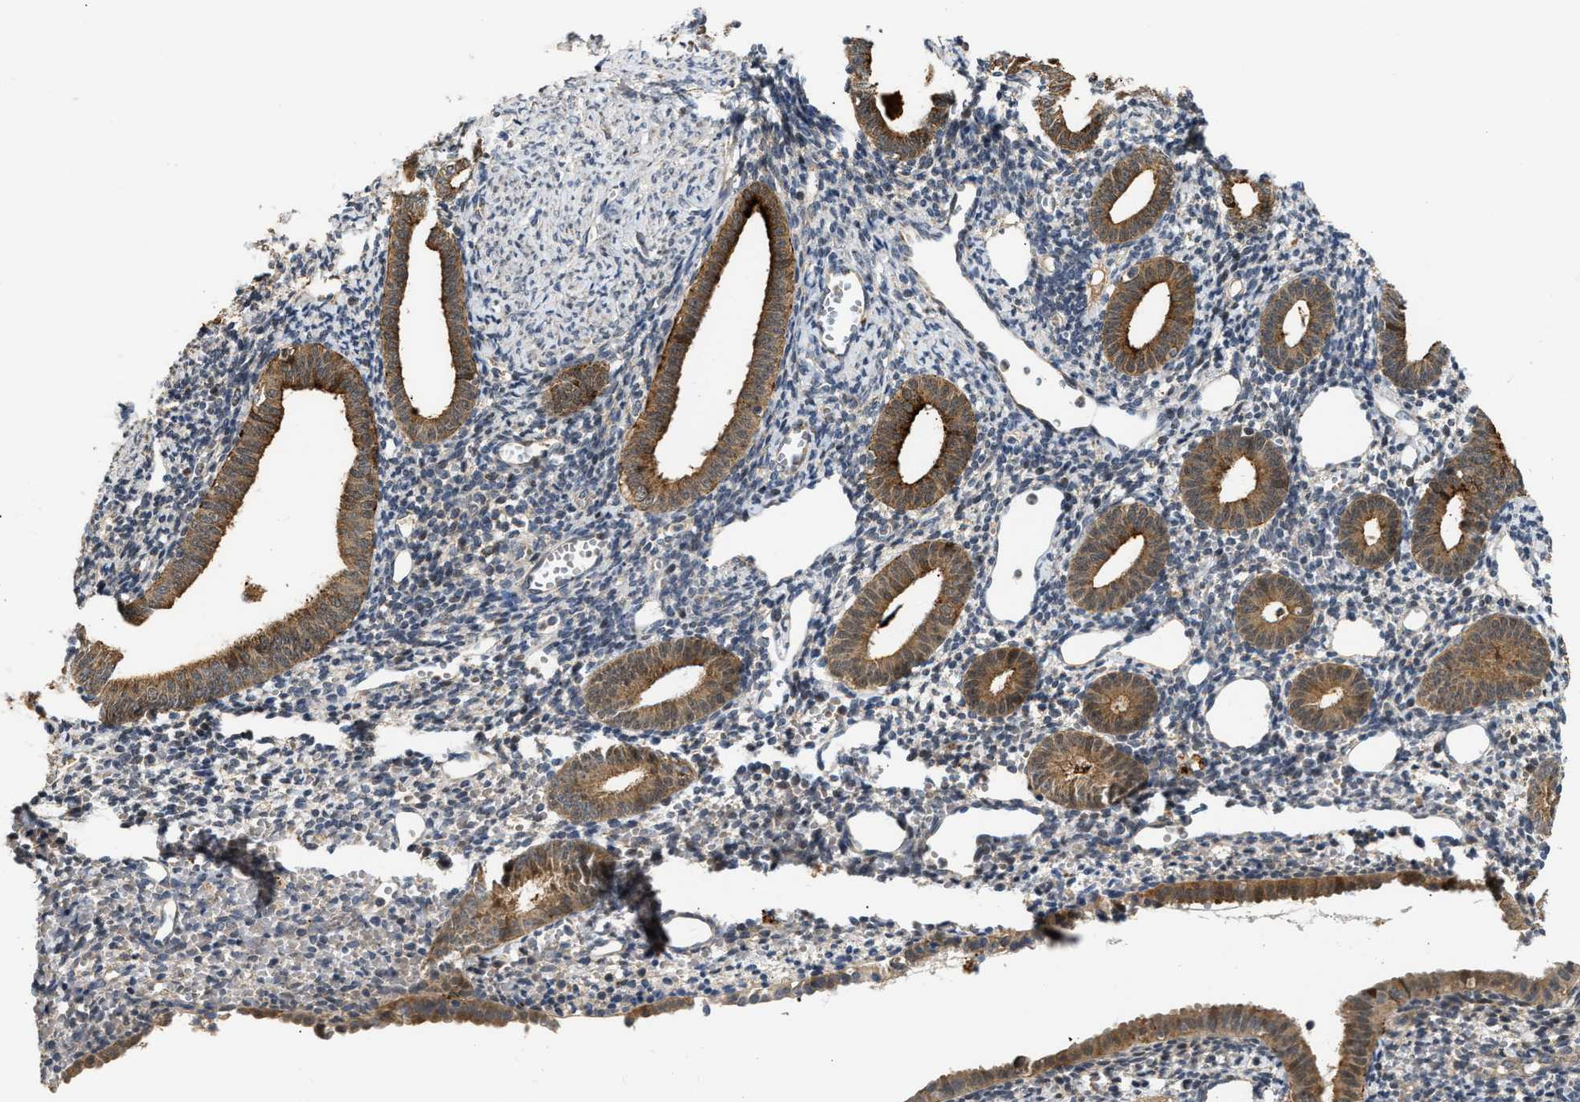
{"staining": {"intensity": "weak", "quantity": "<25%", "location": "cytoplasmic/membranous"}, "tissue": "endometrium", "cell_type": "Cells in endometrial stroma", "image_type": "normal", "snomed": [{"axis": "morphology", "description": "Normal tissue, NOS"}, {"axis": "topography", "description": "Endometrium"}], "caption": "The histopathology image exhibits no significant staining in cells in endometrial stroma of endometrium. (DAB IHC visualized using brightfield microscopy, high magnification).", "gene": "EXTL2", "patient": {"sex": "female", "age": 50}}